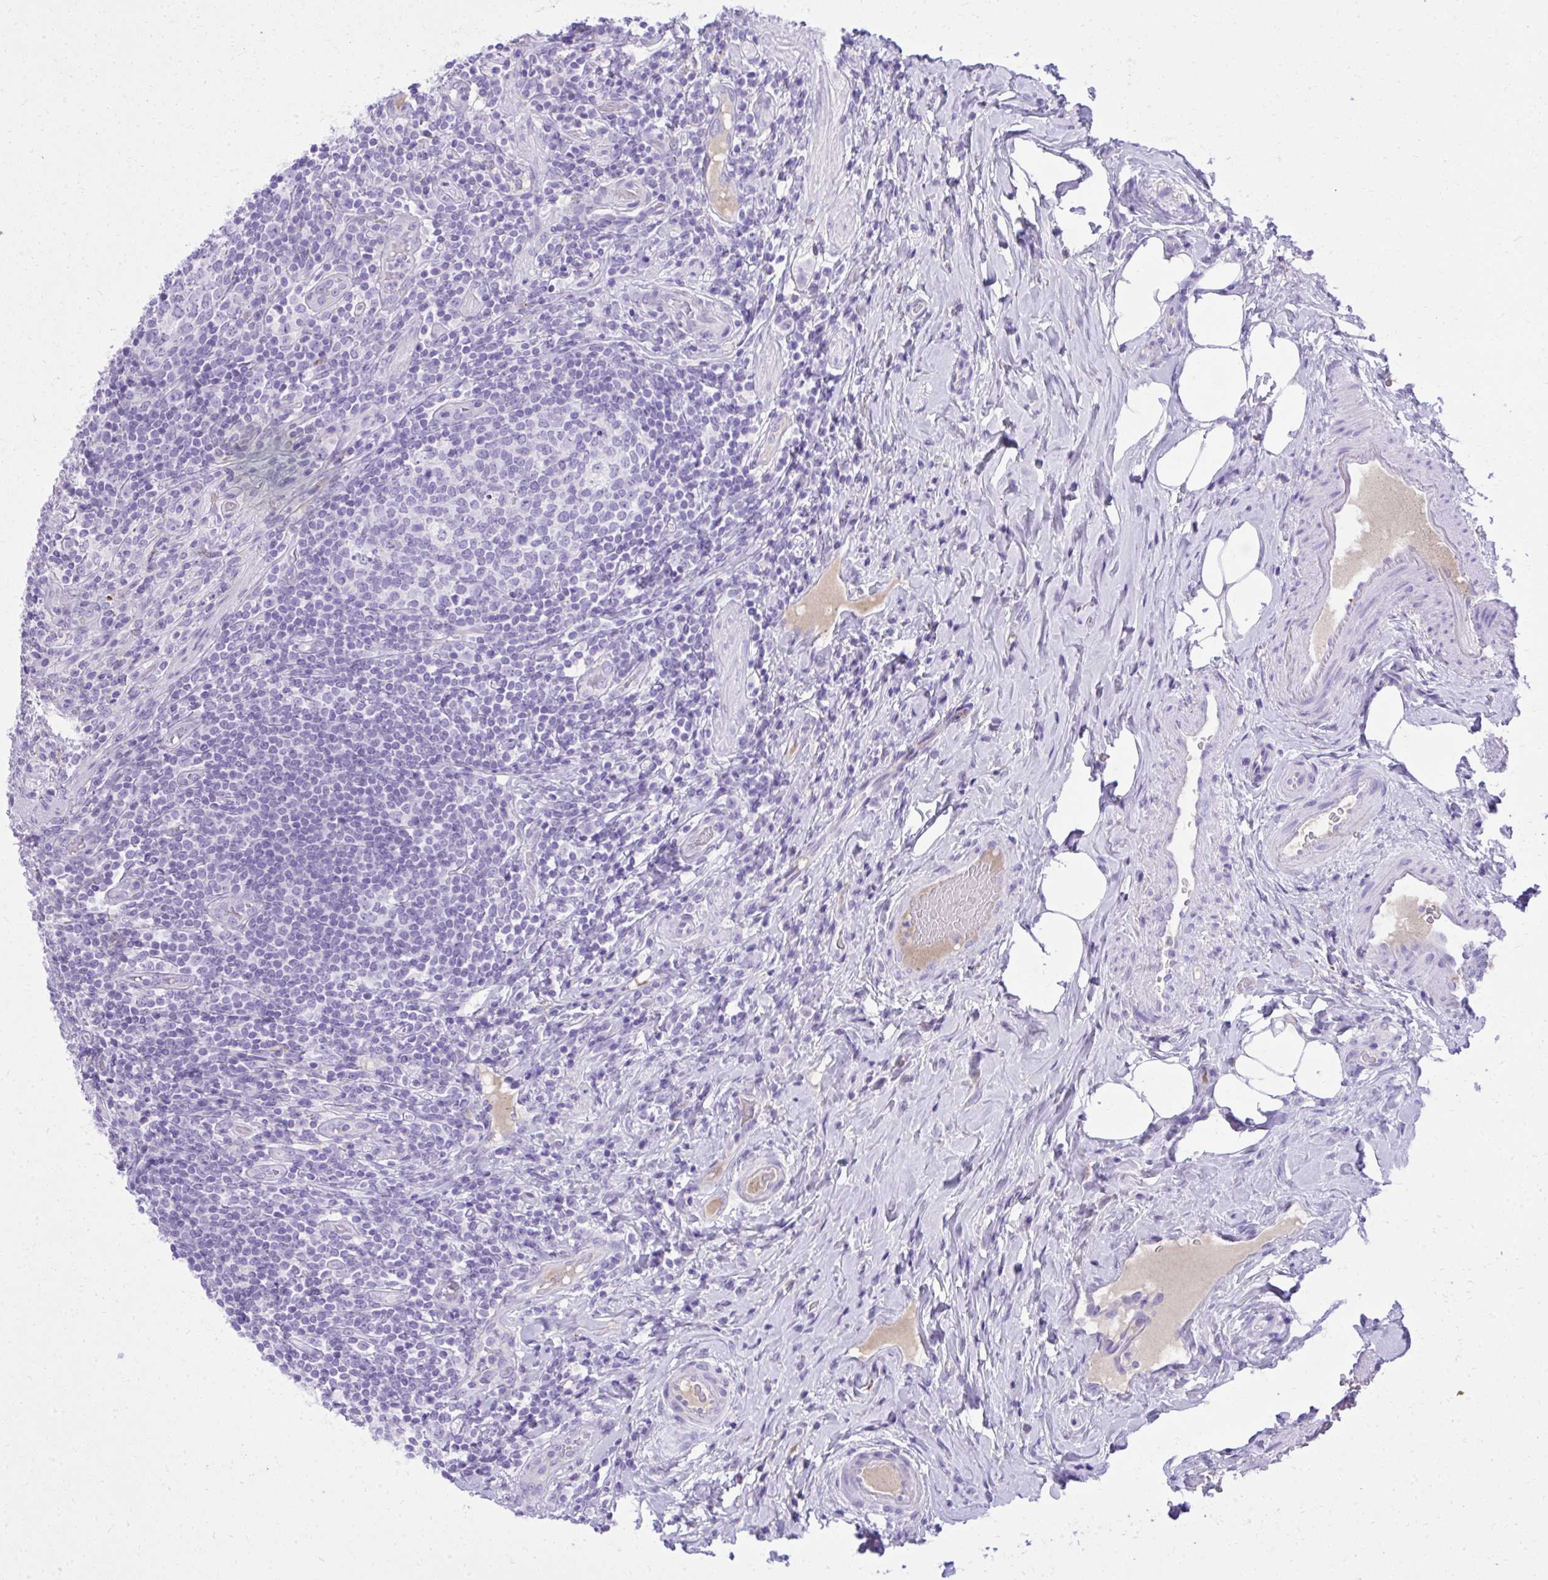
{"staining": {"intensity": "negative", "quantity": "none", "location": "none"}, "tissue": "appendix", "cell_type": "Glandular cells", "image_type": "normal", "snomed": [{"axis": "morphology", "description": "Normal tissue, NOS"}, {"axis": "topography", "description": "Appendix"}], "caption": "This is an IHC image of normal human appendix. There is no positivity in glandular cells.", "gene": "ST6GALNAC3", "patient": {"sex": "female", "age": 43}}